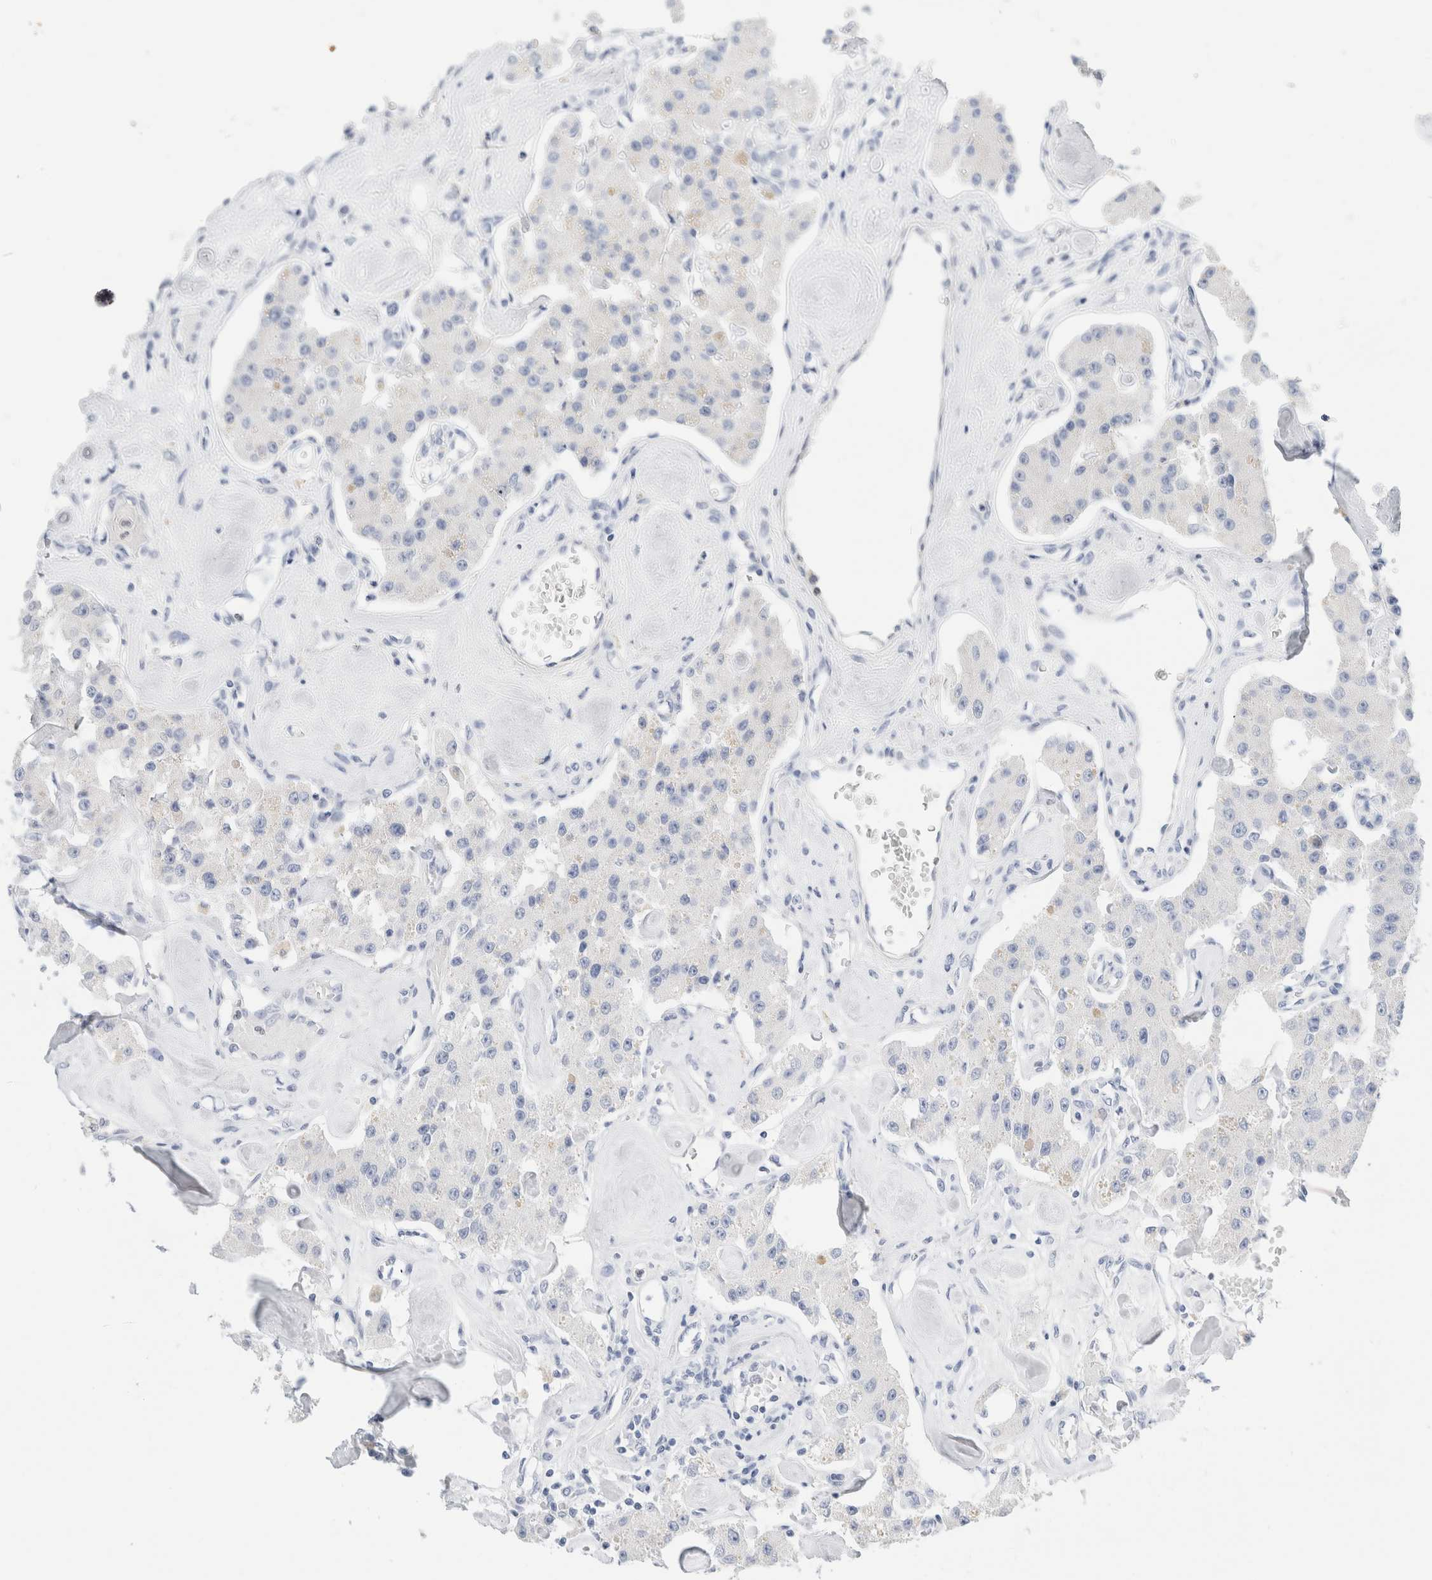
{"staining": {"intensity": "negative", "quantity": "none", "location": "none"}, "tissue": "carcinoid", "cell_type": "Tumor cells", "image_type": "cancer", "snomed": [{"axis": "morphology", "description": "Carcinoid, malignant, NOS"}, {"axis": "topography", "description": "Pancreas"}], "caption": "Photomicrograph shows no significant protein expression in tumor cells of malignant carcinoid.", "gene": "ADAM30", "patient": {"sex": "male", "age": 41}}